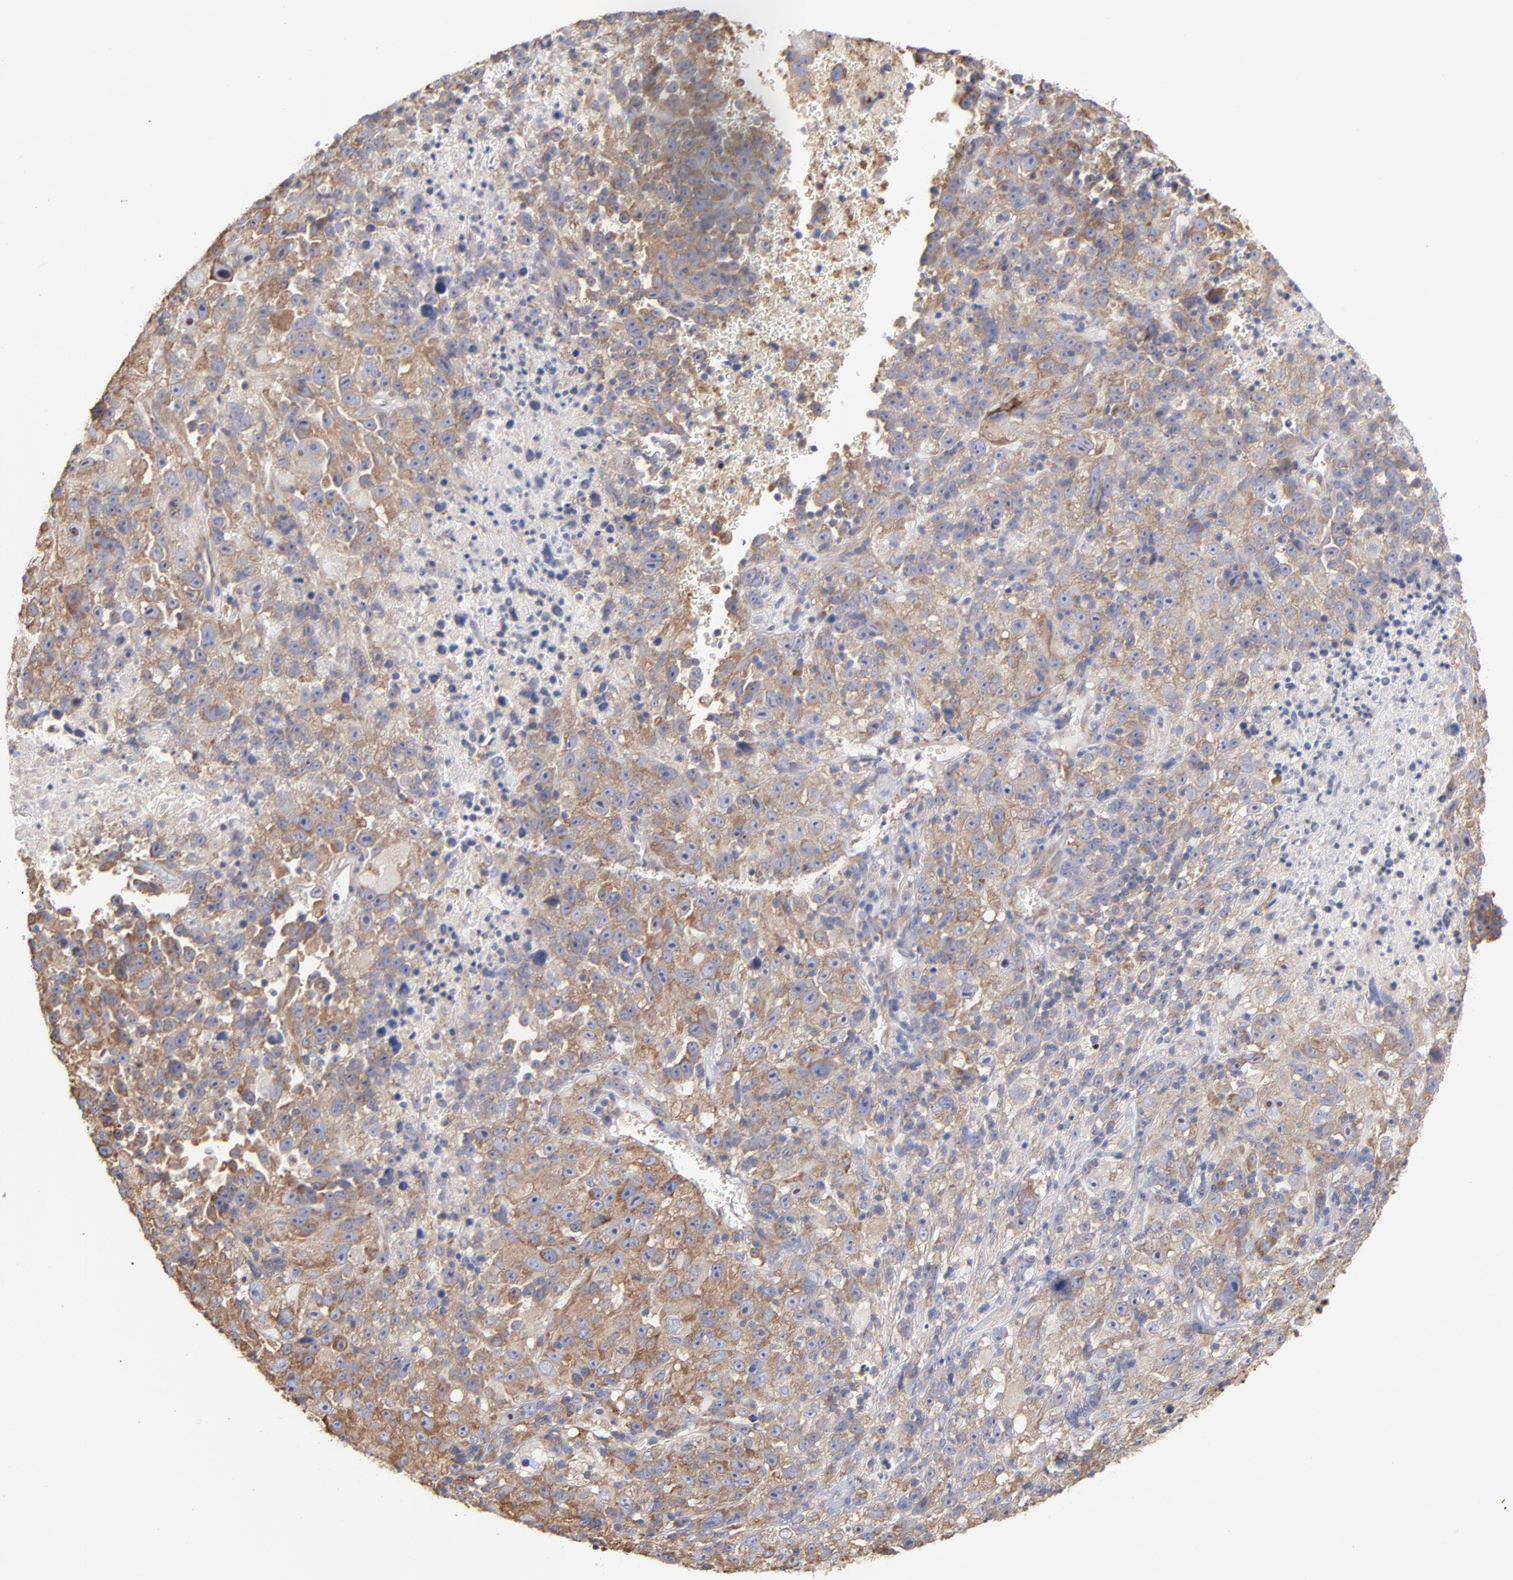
{"staining": {"intensity": "weak", "quantity": ">75%", "location": "cytoplasmic/membranous"}, "tissue": "melanoma", "cell_type": "Tumor cells", "image_type": "cancer", "snomed": [{"axis": "morphology", "description": "Malignant melanoma, Metastatic site"}, {"axis": "topography", "description": "Cerebral cortex"}], "caption": "Tumor cells demonstrate low levels of weak cytoplasmic/membranous expression in about >75% of cells in human melanoma.", "gene": "RPL3", "patient": {"sex": "female", "age": 52}}